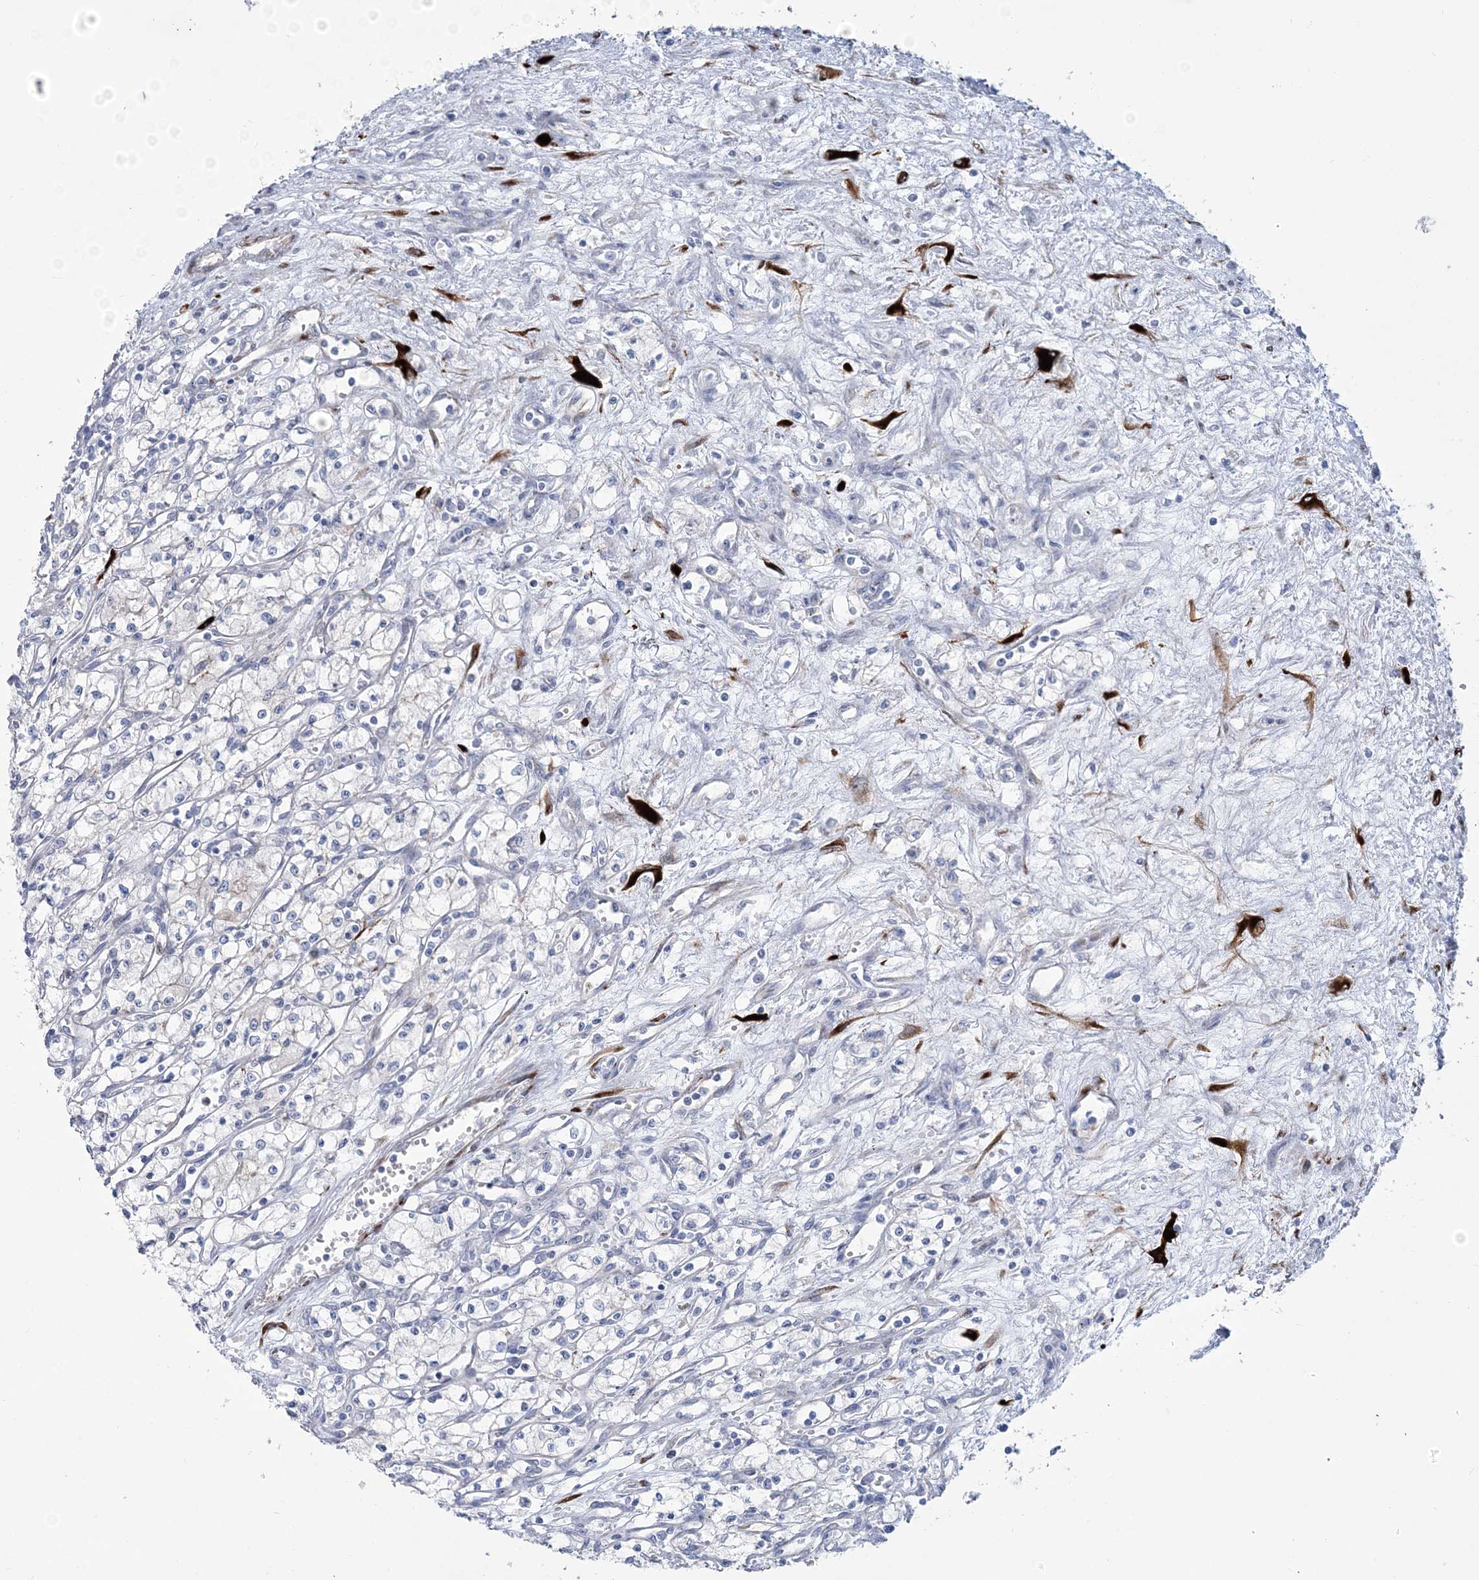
{"staining": {"intensity": "negative", "quantity": "none", "location": "none"}, "tissue": "renal cancer", "cell_type": "Tumor cells", "image_type": "cancer", "snomed": [{"axis": "morphology", "description": "Adenocarcinoma, NOS"}, {"axis": "topography", "description": "Kidney"}], "caption": "Immunohistochemistry histopathology image of neoplastic tissue: human renal cancer stained with DAB demonstrates no significant protein positivity in tumor cells.", "gene": "RAB11FIP5", "patient": {"sex": "male", "age": 59}}